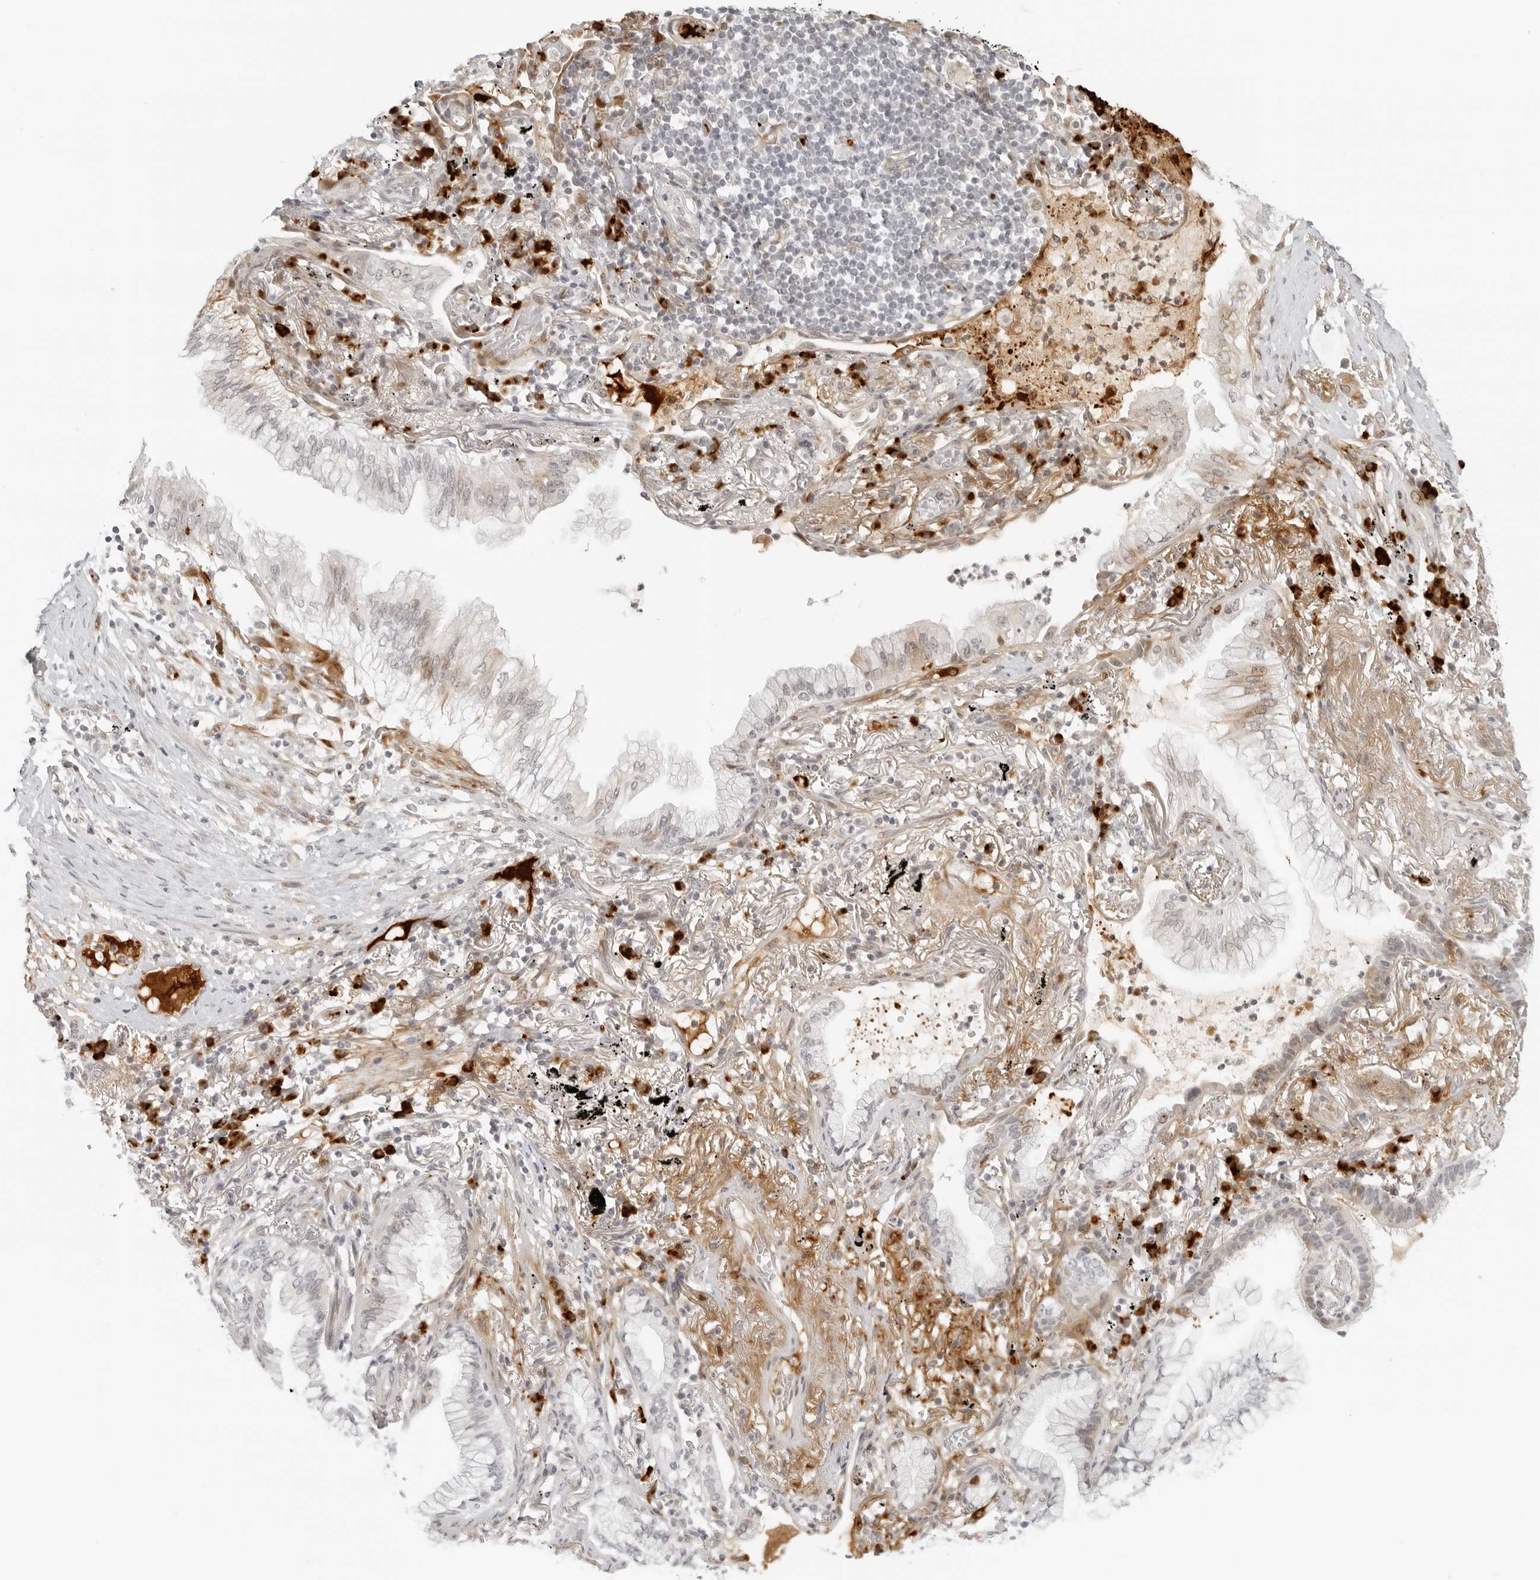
{"staining": {"intensity": "weak", "quantity": "<25%", "location": "nuclear"}, "tissue": "lung cancer", "cell_type": "Tumor cells", "image_type": "cancer", "snomed": [{"axis": "morphology", "description": "Adenocarcinoma, NOS"}, {"axis": "topography", "description": "Lung"}], "caption": "Protein analysis of lung cancer (adenocarcinoma) exhibits no significant positivity in tumor cells.", "gene": "ZNF678", "patient": {"sex": "female", "age": 70}}